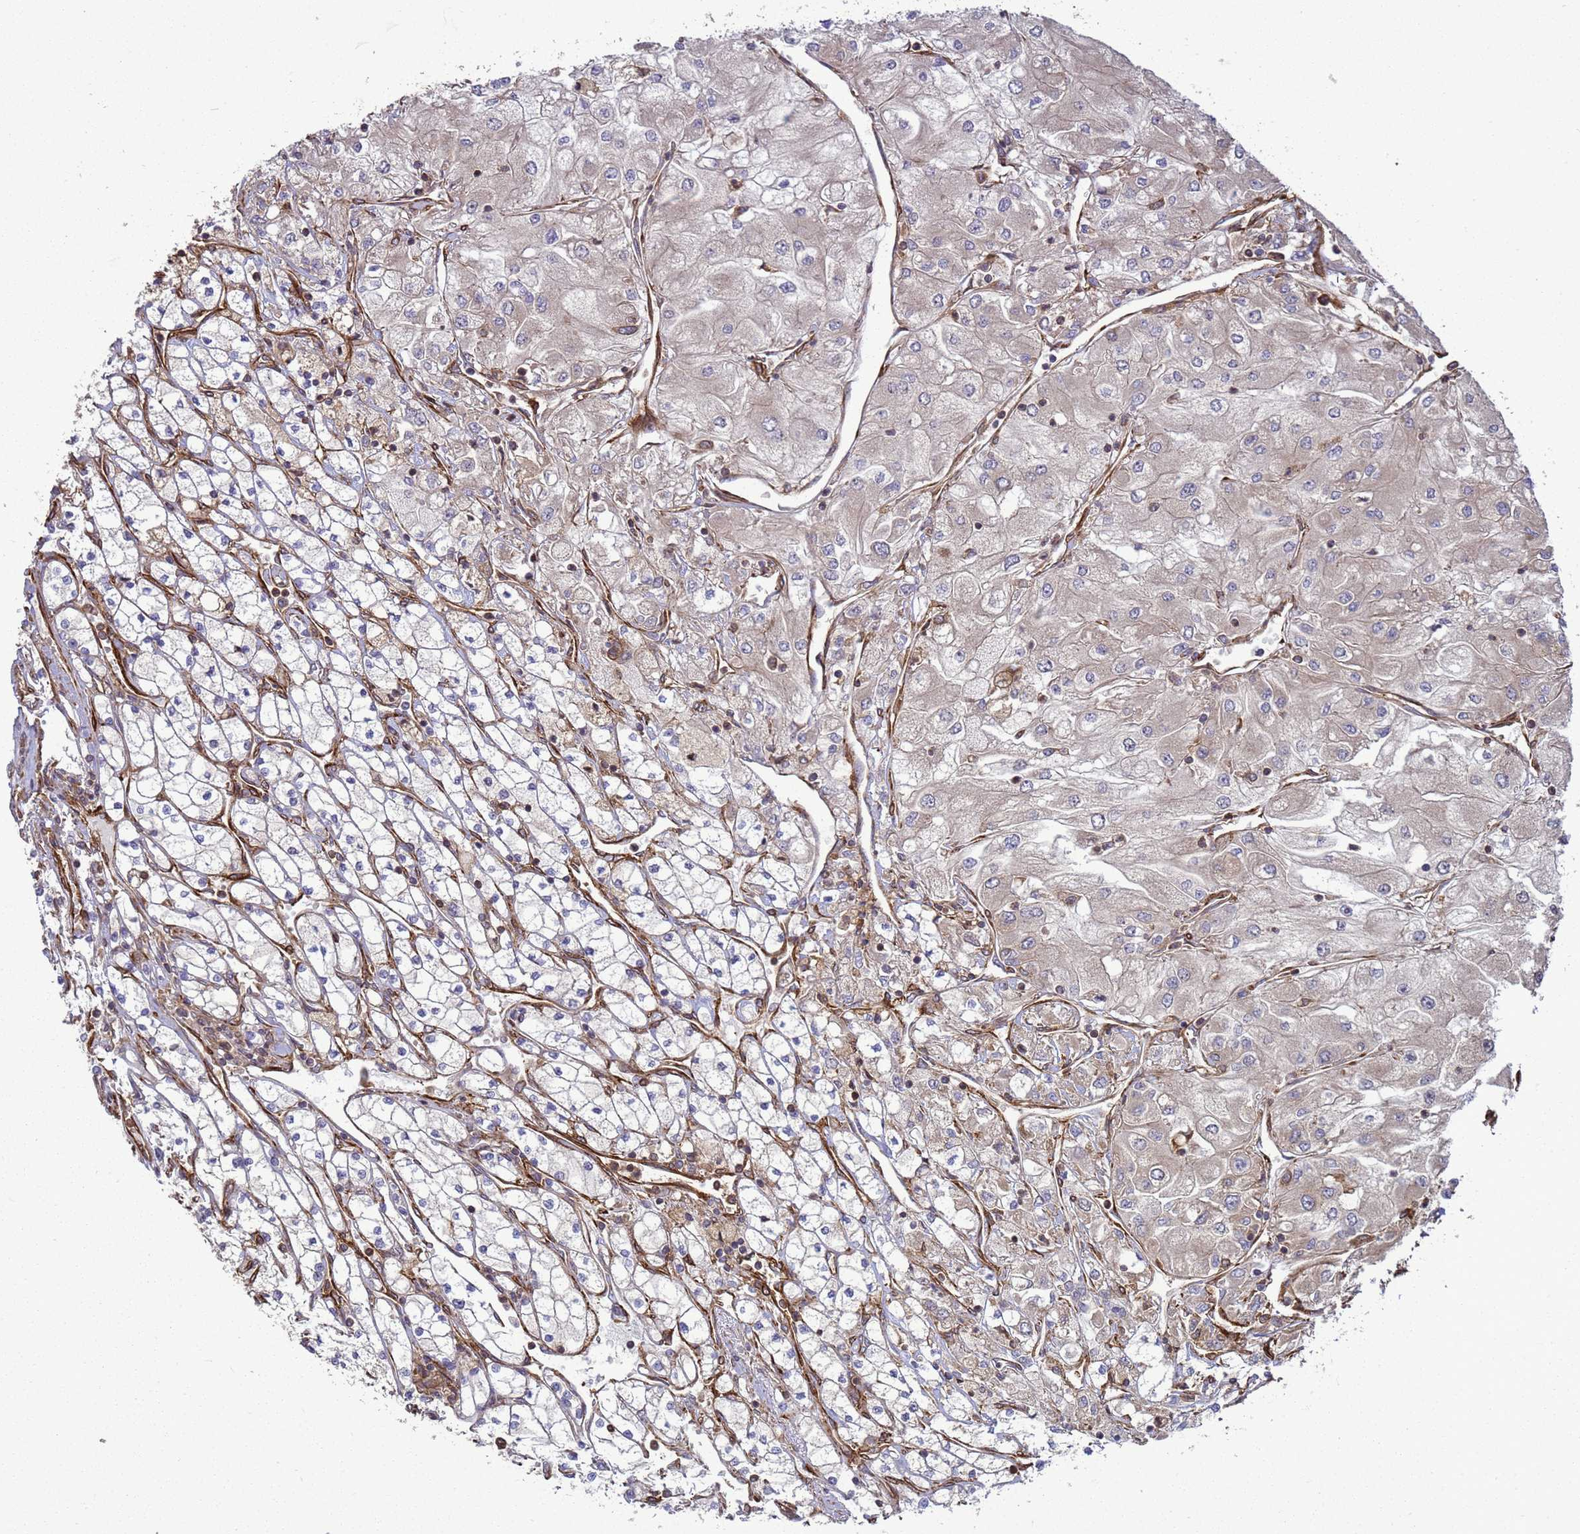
{"staining": {"intensity": "weak", "quantity": "<25%", "location": "cytoplasmic/membranous"}, "tissue": "renal cancer", "cell_type": "Tumor cells", "image_type": "cancer", "snomed": [{"axis": "morphology", "description": "Adenocarcinoma, NOS"}, {"axis": "topography", "description": "Kidney"}], "caption": "DAB immunohistochemical staining of human renal cancer displays no significant staining in tumor cells.", "gene": "CNOT1", "patient": {"sex": "male", "age": 80}}